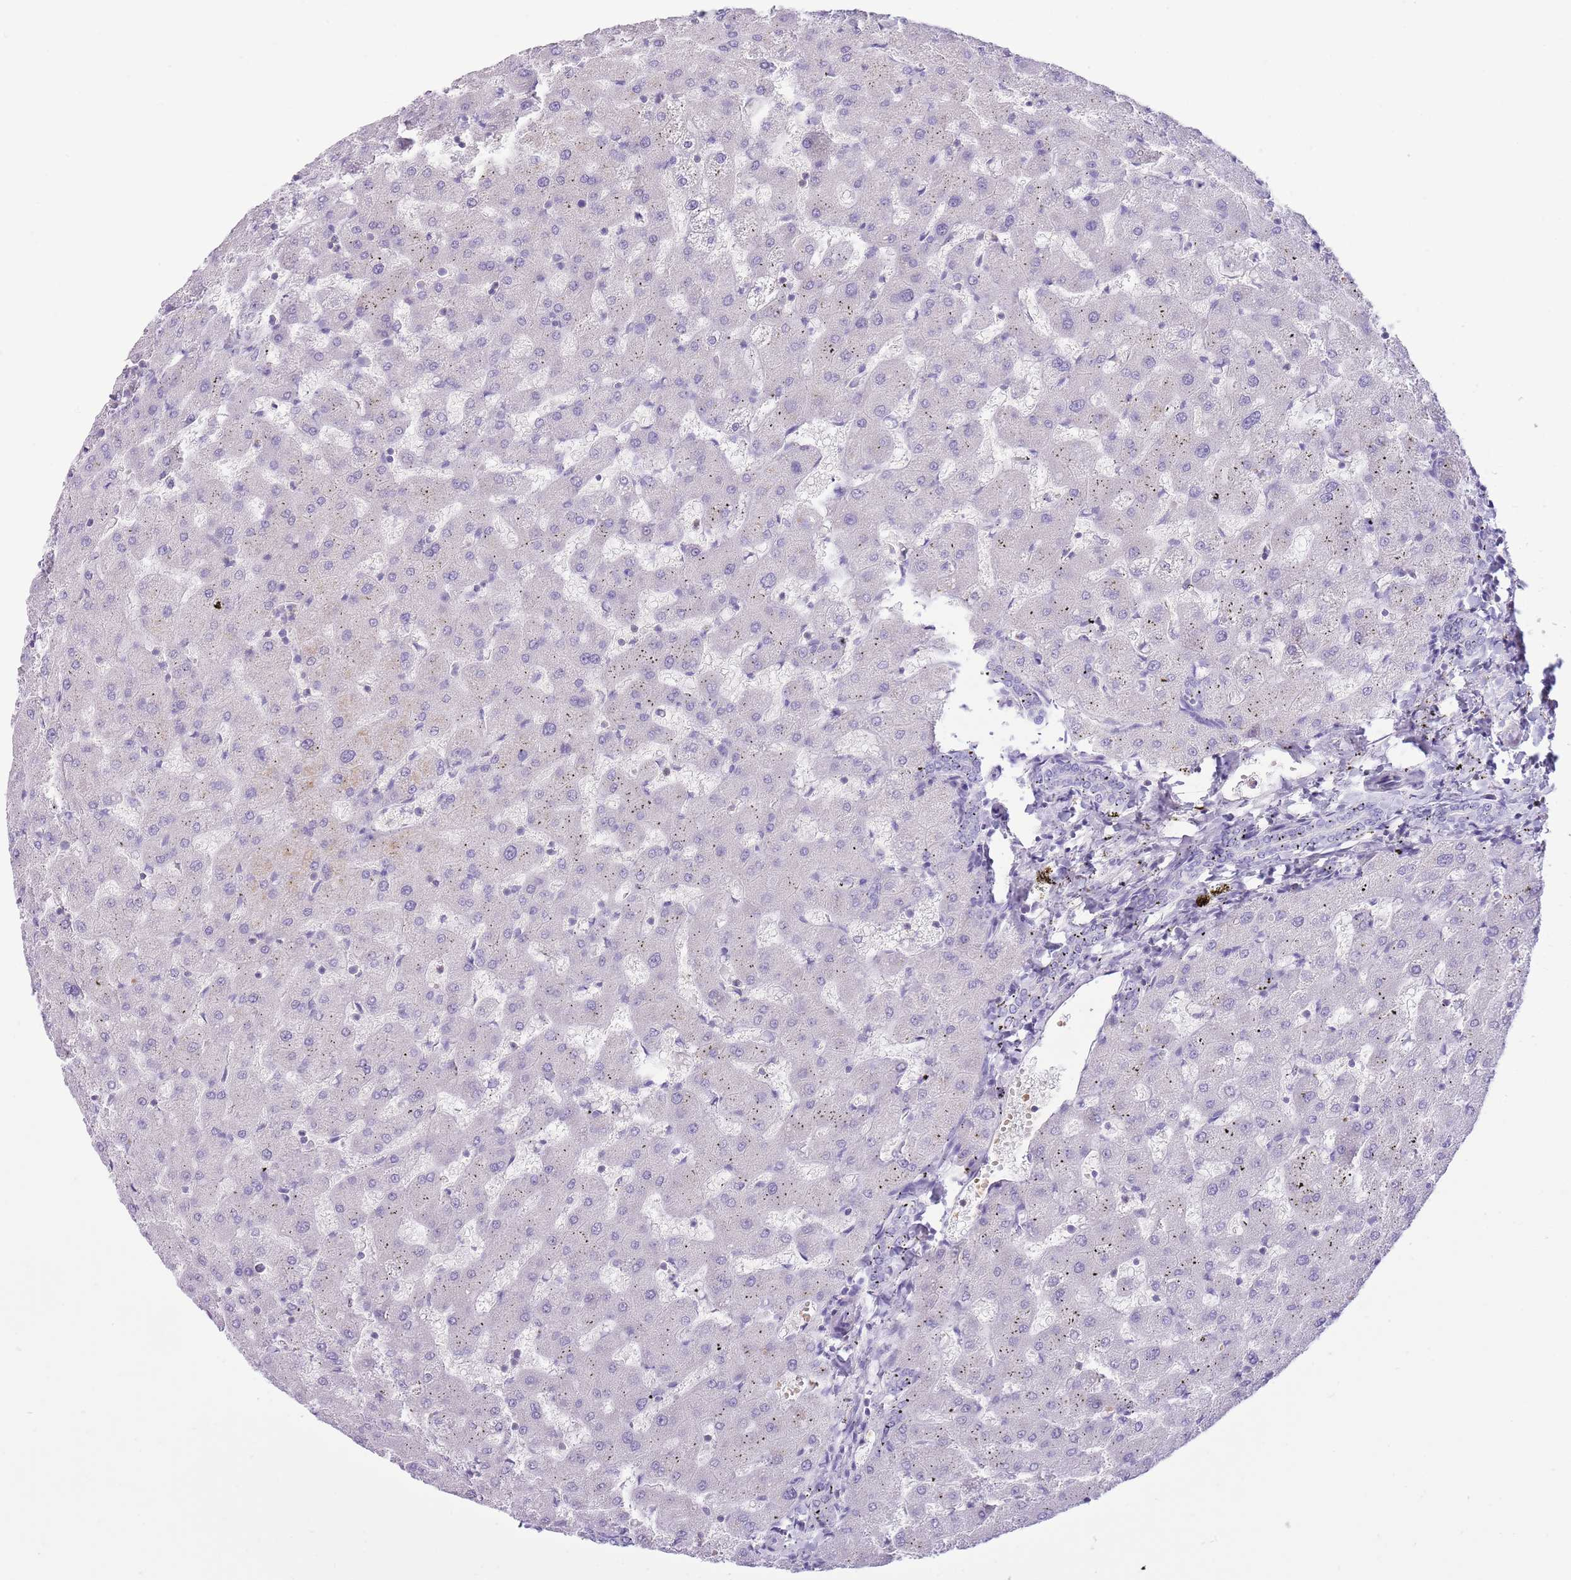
{"staining": {"intensity": "negative", "quantity": "none", "location": "none"}, "tissue": "liver", "cell_type": "Cholangiocytes", "image_type": "normal", "snomed": [{"axis": "morphology", "description": "Normal tissue, NOS"}, {"axis": "topography", "description": "Liver"}], "caption": "High power microscopy image of an immunohistochemistry micrograph of benign liver, revealing no significant expression in cholangiocytes. (DAB immunohistochemistry (IHC), high magnification).", "gene": "OR4Q3", "patient": {"sex": "female", "age": 63}}